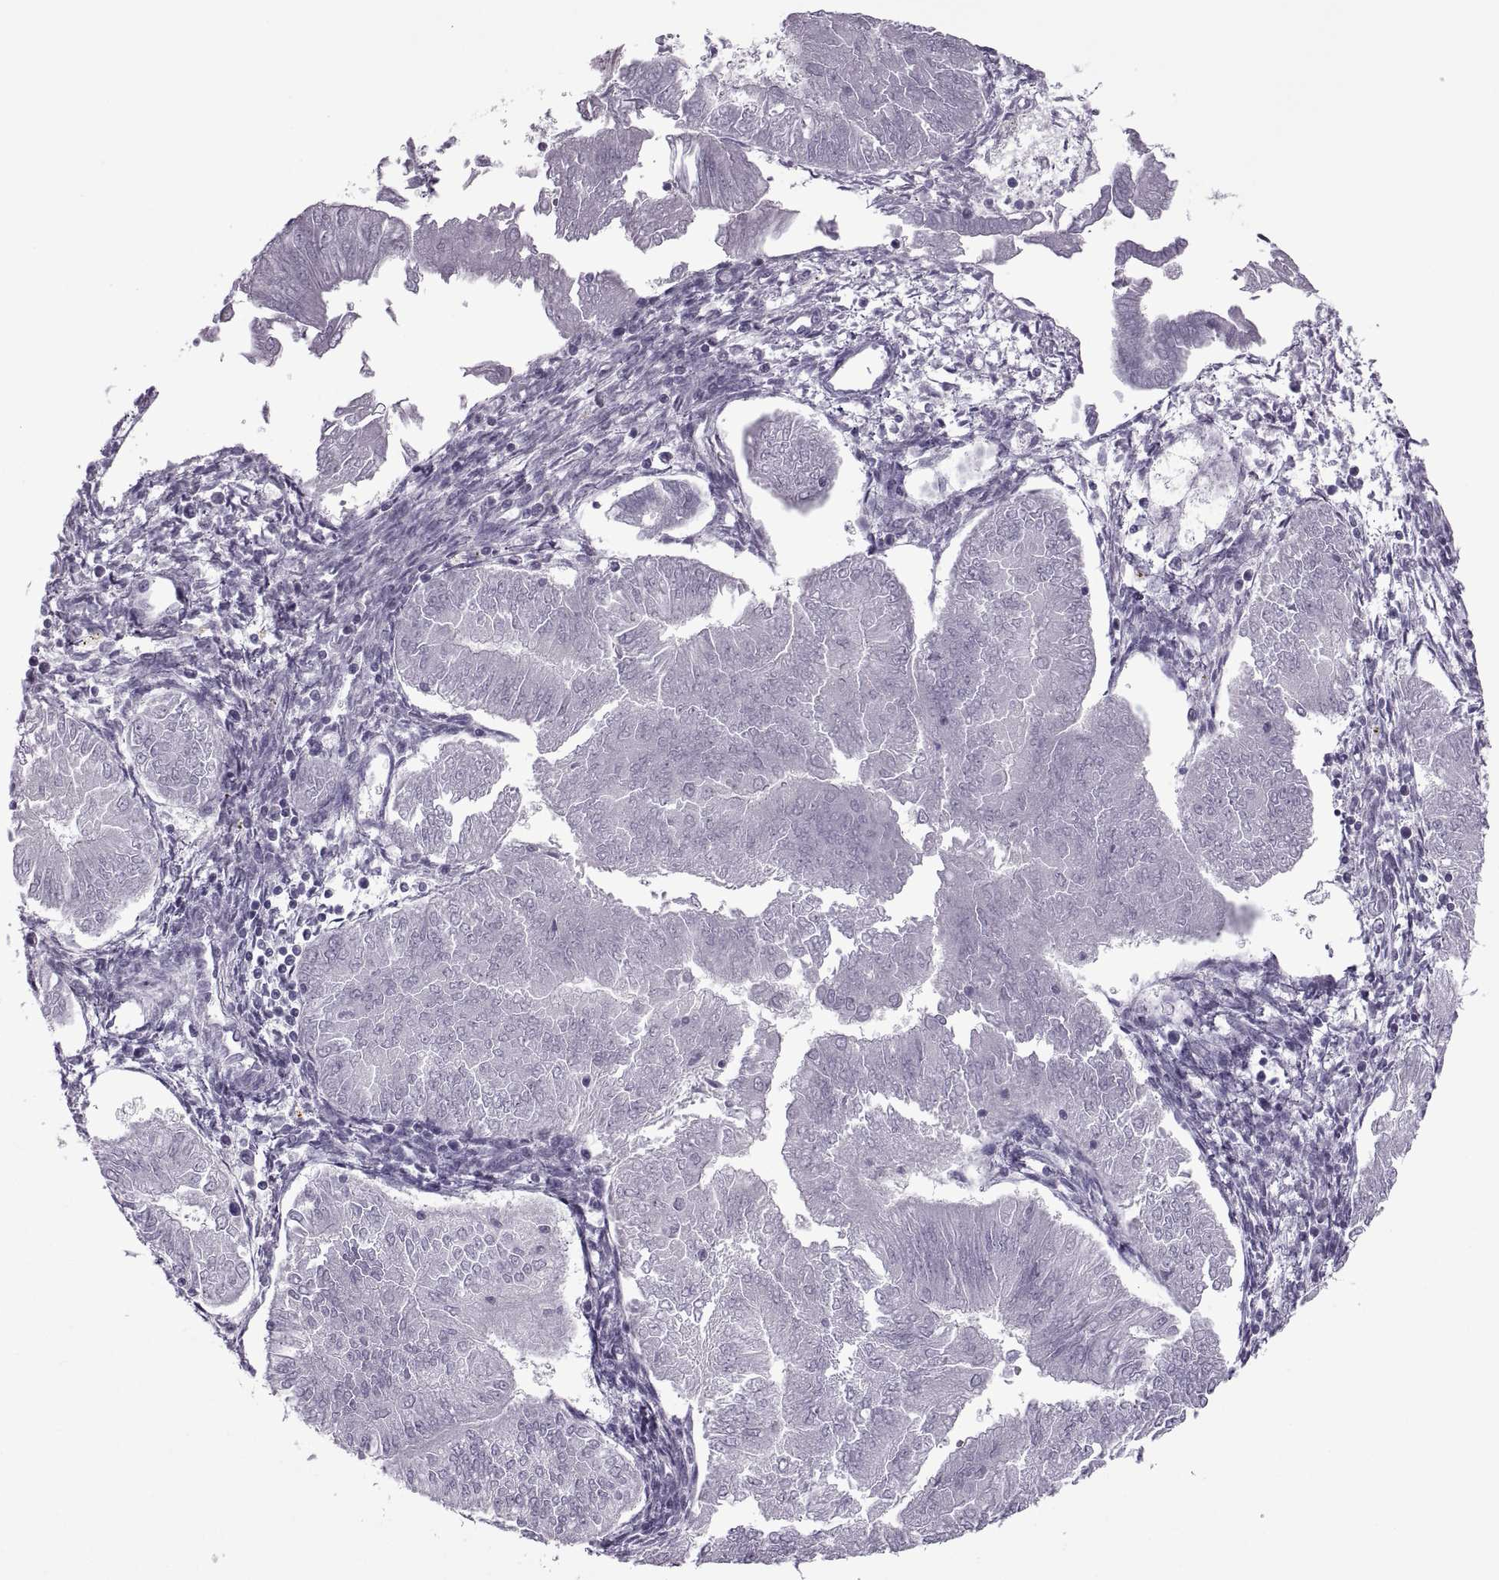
{"staining": {"intensity": "negative", "quantity": "none", "location": "none"}, "tissue": "endometrial cancer", "cell_type": "Tumor cells", "image_type": "cancer", "snomed": [{"axis": "morphology", "description": "Adenocarcinoma, NOS"}, {"axis": "topography", "description": "Endometrium"}], "caption": "High magnification brightfield microscopy of adenocarcinoma (endometrial) stained with DAB (3,3'-diaminobenzidine) (brown) and counterstained with hematoxylin (blue): tumor cells show no significant positivity. (Brightfield microscopy of DAB immunohistochemistry (IHC) at high magnification).", "gene": "FAM24A", "patient": {"sex": "female", "age": 53}}